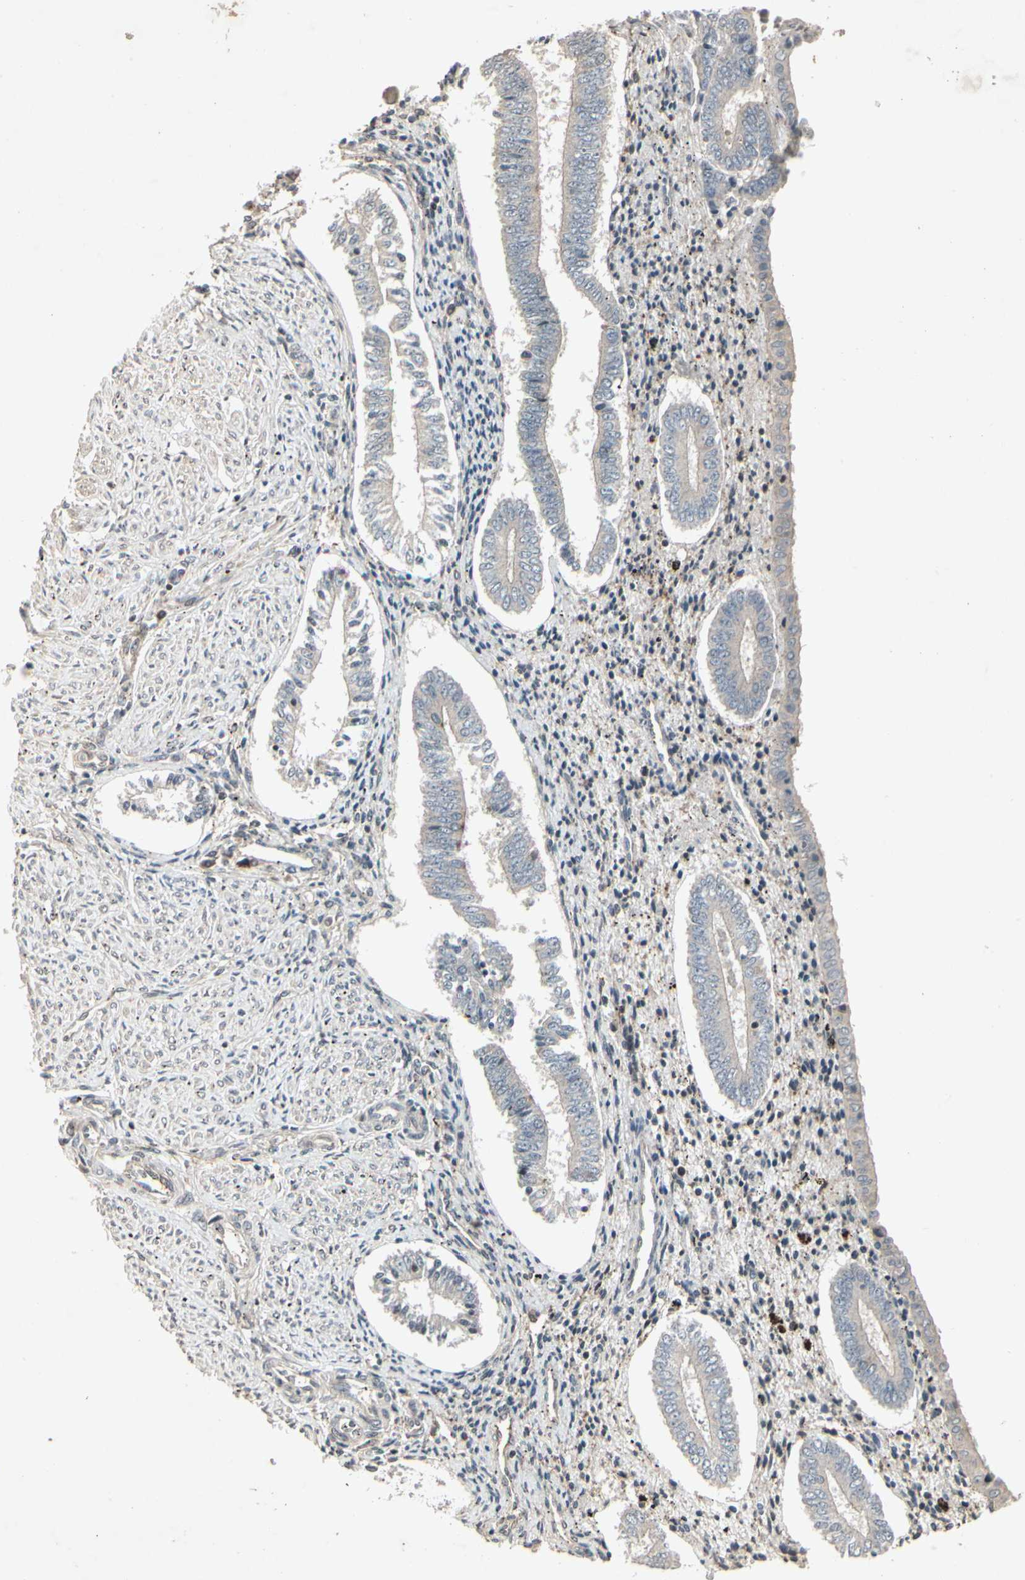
{"staining": {"intensity": "weak", "quantity": "25%-75%", "location": "cytoplasmic/membranous"}, "tissue": "endometrium", "cell_type": "Cells in endometrial stroma", "image_type": "normal", "snomed": [{"axis": "morphology", "description": "Normal tissue, NOS"}, {"axis": "topography", "description": "Endometrium"}], "caption": "DAB immunohistochemical staining of normal human endometrium demonstrates weak cytoplasmic/membranous protein staining in approximately 25%-75% of cells in endometrial stroma. The protein of interest is stained brown, and the nuclei are stained in blue (DAB IHC with brightfield microscopy, high magnification).", "gene": "TEK", "patient": {"sex": "female", "age": 42}}